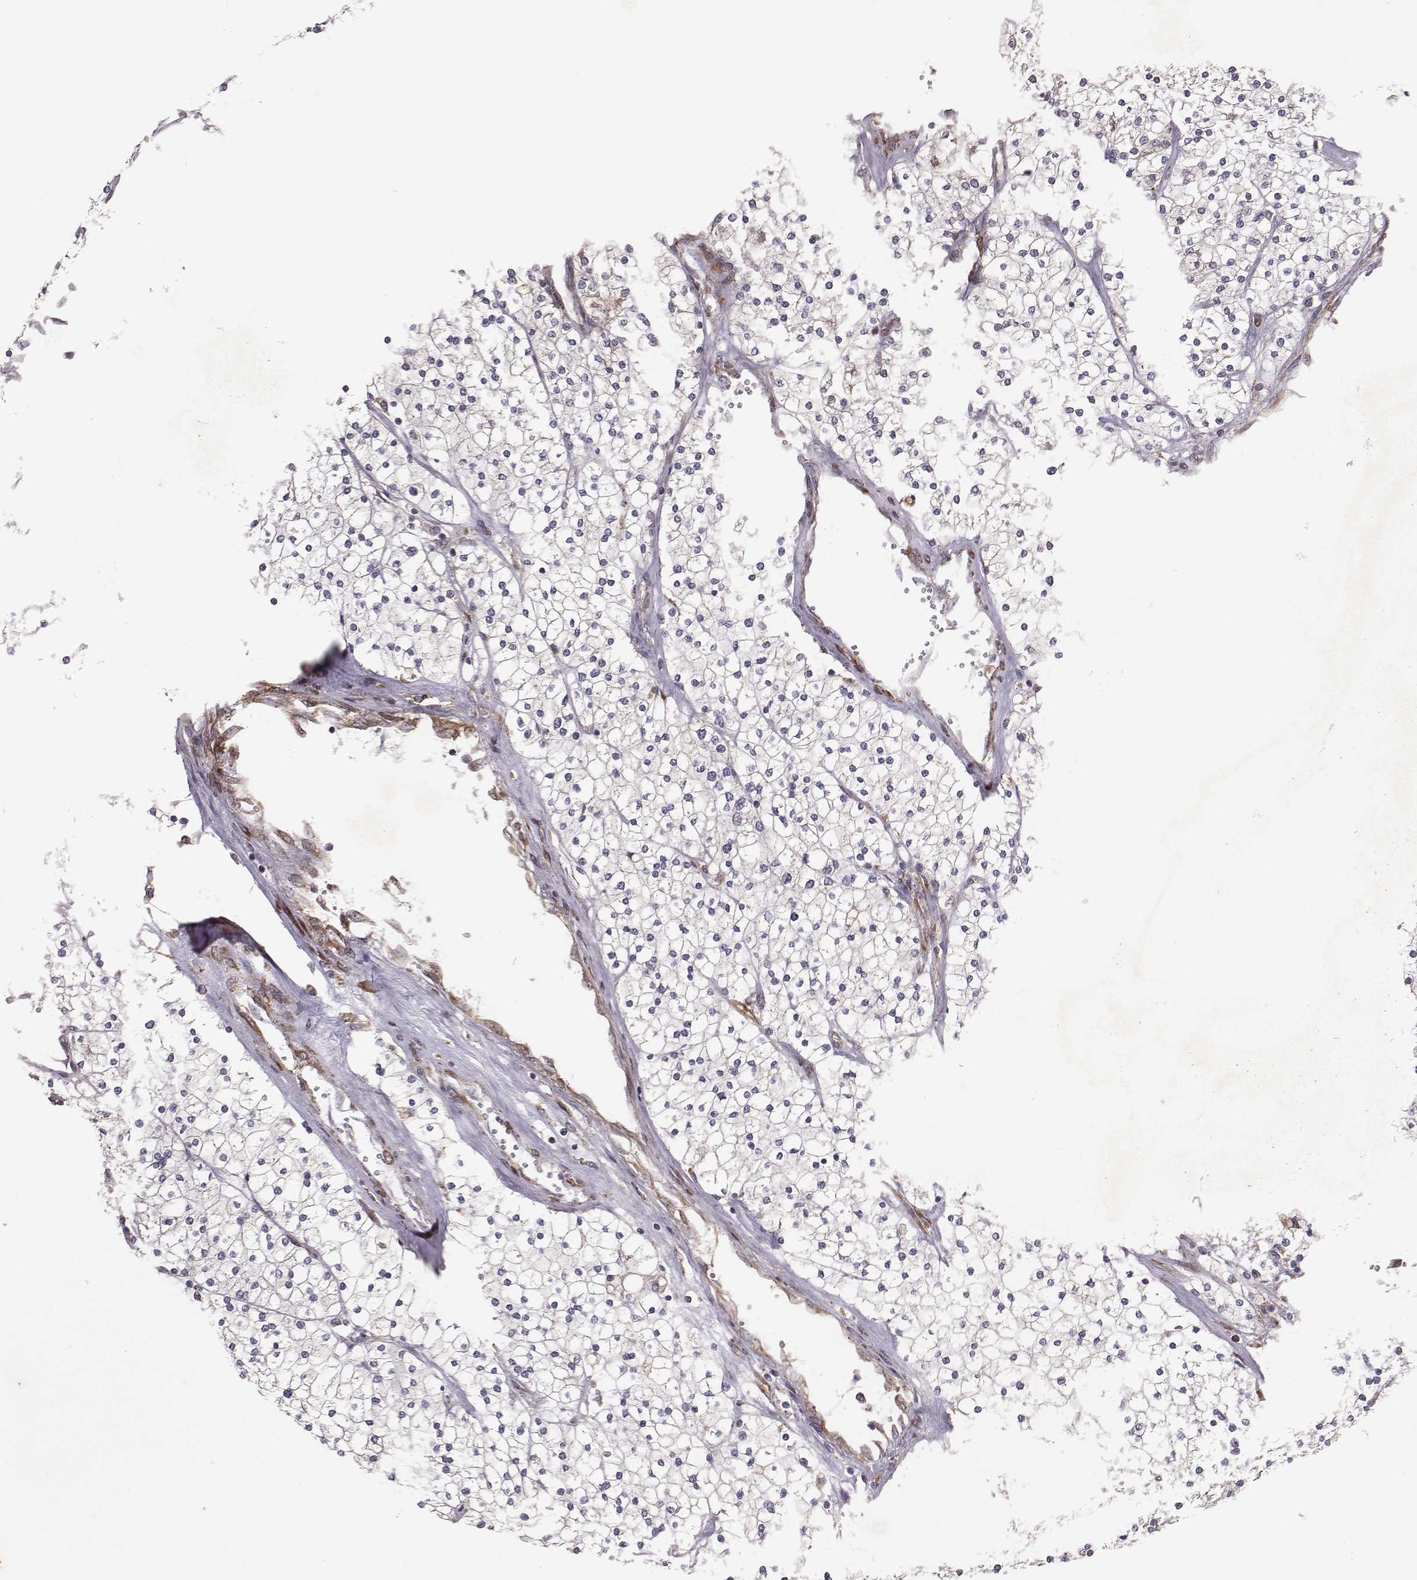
{"staining": {"intensity": "negative", "quantity": "none", "location": "none"}, "tissue": "renal cancer", "cell_type": "Tumor cells", "image_type": "cancer", "snomed": [{"axis": "morphology", "description": "Adenocarcinoma, NOS"}, {"axis": "topography", "description": "Kidney"}], "caption": "A photomicrograph of human adenocarcinoma (renal) is negative for staining in tumor cells.", "gene": "TXLNA", "patient": {"sex": "male", "age": 80}}